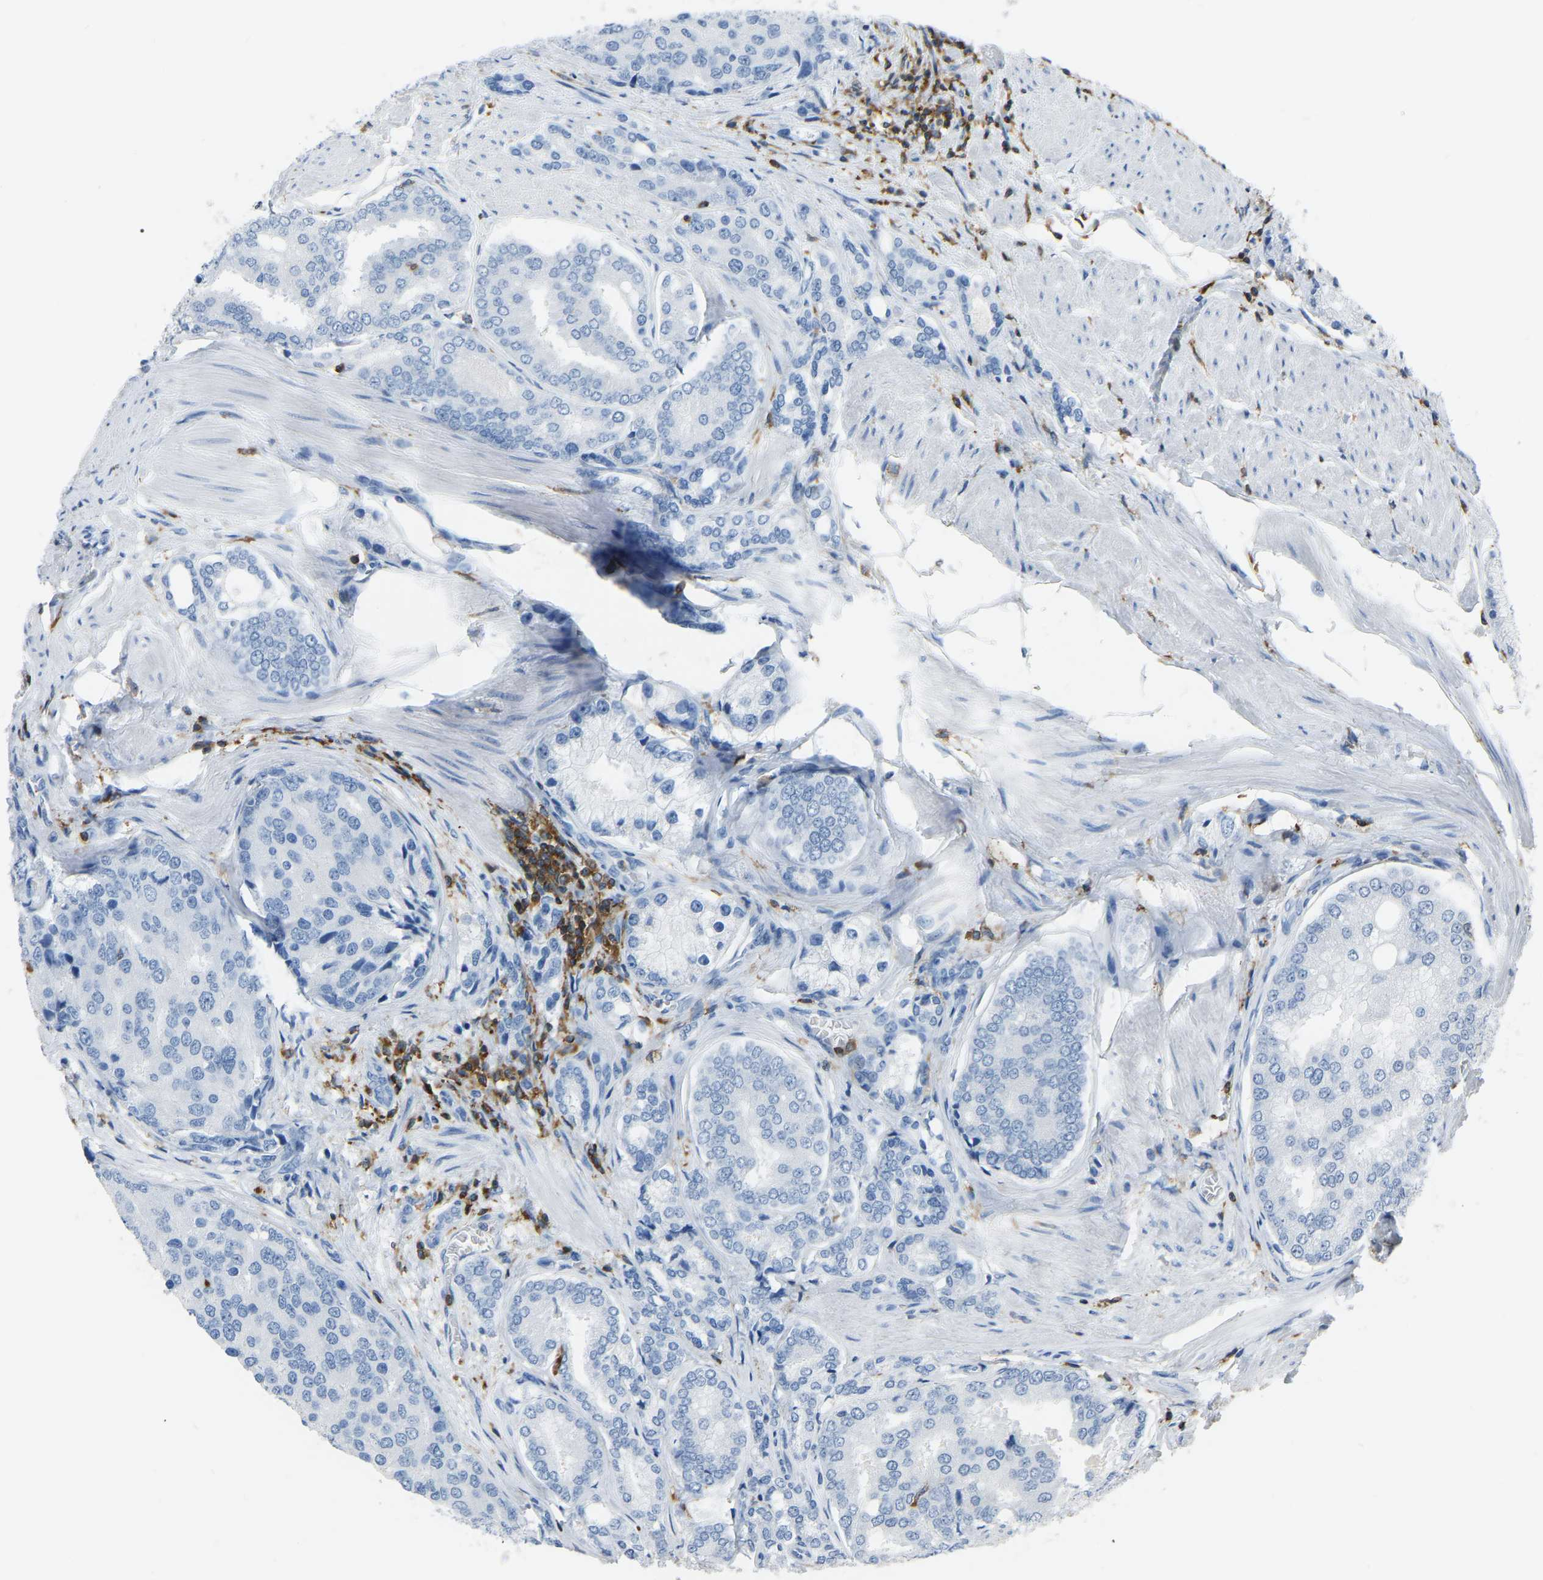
{"staining": {"intensity": "negative", "quantity": "none", "location": "none"}, "tissue": "prostate cancer", "cell_type": "Tumor cells", "image_type": "cancer", "snomed": [{"axis": "morphology", "description": "Adenocarcinoma, High grade"}, {"axis": "topography", "description": "Prostate"}], "caption": "The micrograph exhibits no staining of tumor cells in prostate adenocarcinoma (high-grade).", "gene": "ARHGAP45", "patient": {"sex": "male", "age": 50}}